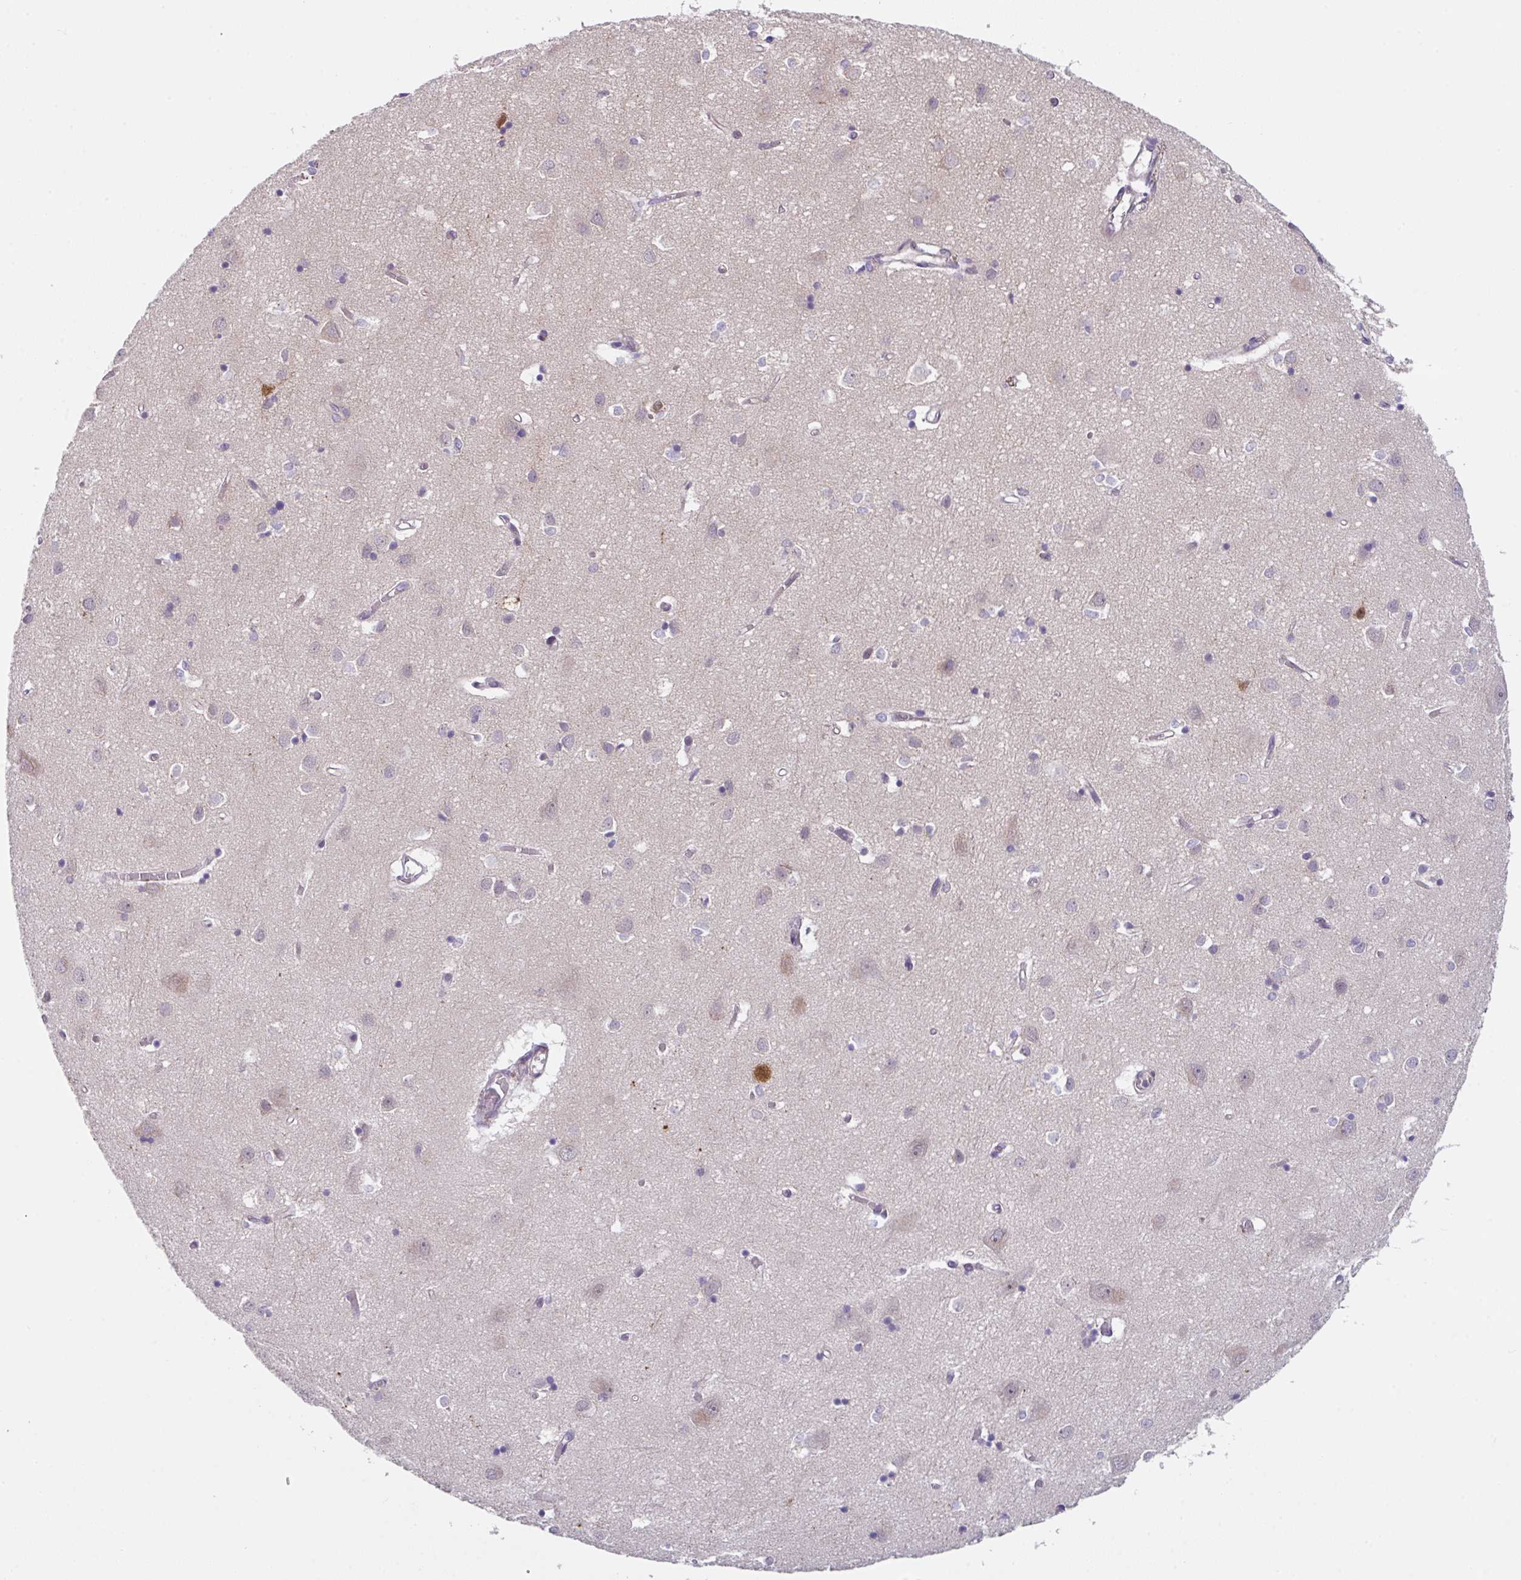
{"staining": {"intensity": "negative", "quantity": "none", "location": "none"}, "tissue": "cerebral cortex", "cell_type": "Endothelial cells", "image_type": "normal", "snomed": [{"axis": "morphology", "description": "Normal tissue, NOS"}, {"axis": "topography", "description": "Cerebral cortex"}], "caption": "Protein analysis of unremarkable cerebral cortex shows no significant staining in endothelial cells. Nuclei are stained in blue.", "gene": "RBM18", "patient": {"sex": "male", "age": 70}}